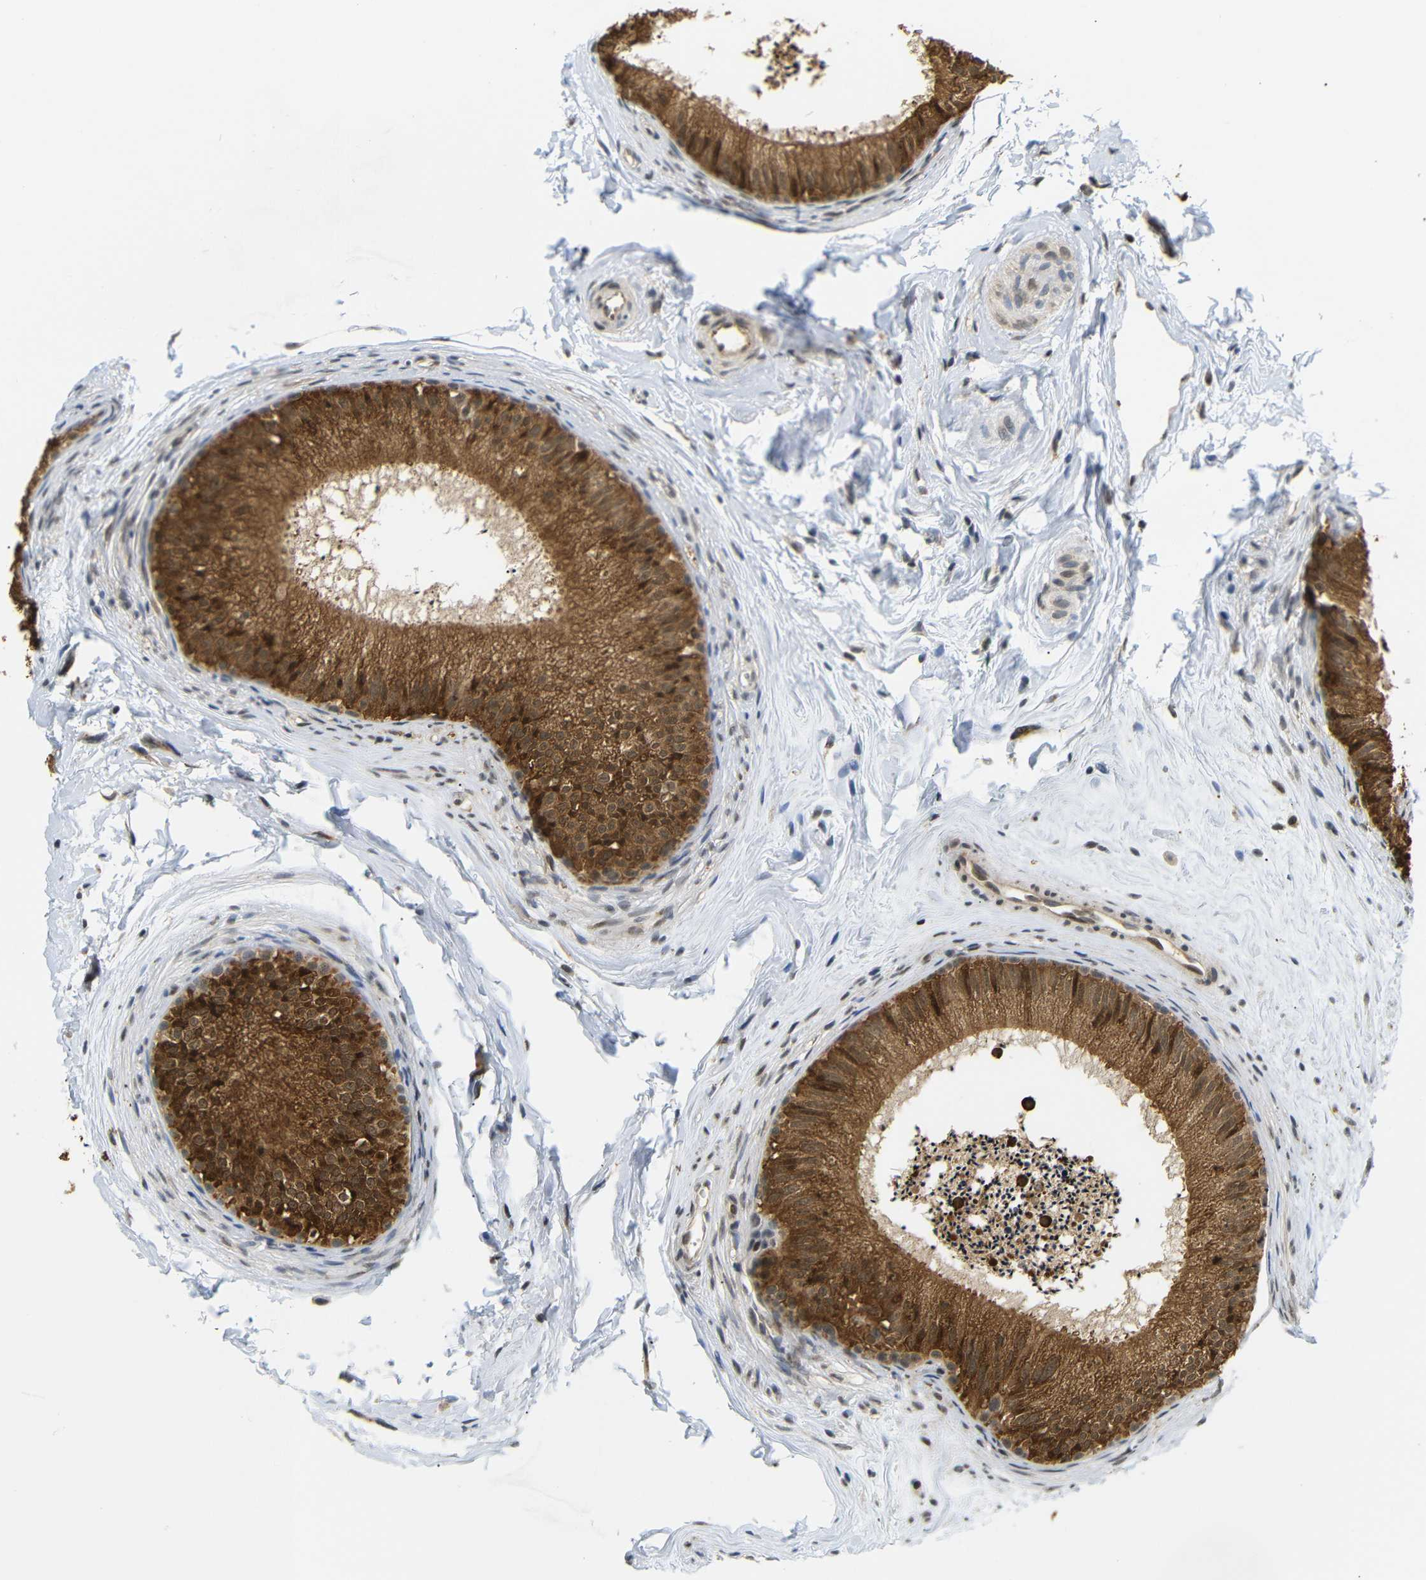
{"staining": {"intensity": "strong", "quantity": ">75%", "location": "cytoplasmic/membranous"}, "tissue": "epididymis", "cell_type": "Glandular cells", "image_type": "normal", "snomed": [{"axis": "morphology", "description": "Normal tissue, NOS"}, {"axis": "topography", "description": "Epididymis"}], "caption": "A brown stain highlights strong cytoplasmic/membranous staining of a protein in glandular cells of unremarkable human epididymis. Nuclei are stained in blue.", "gene": "GJA5", "patient": {"sex": "male", "age": 56}}